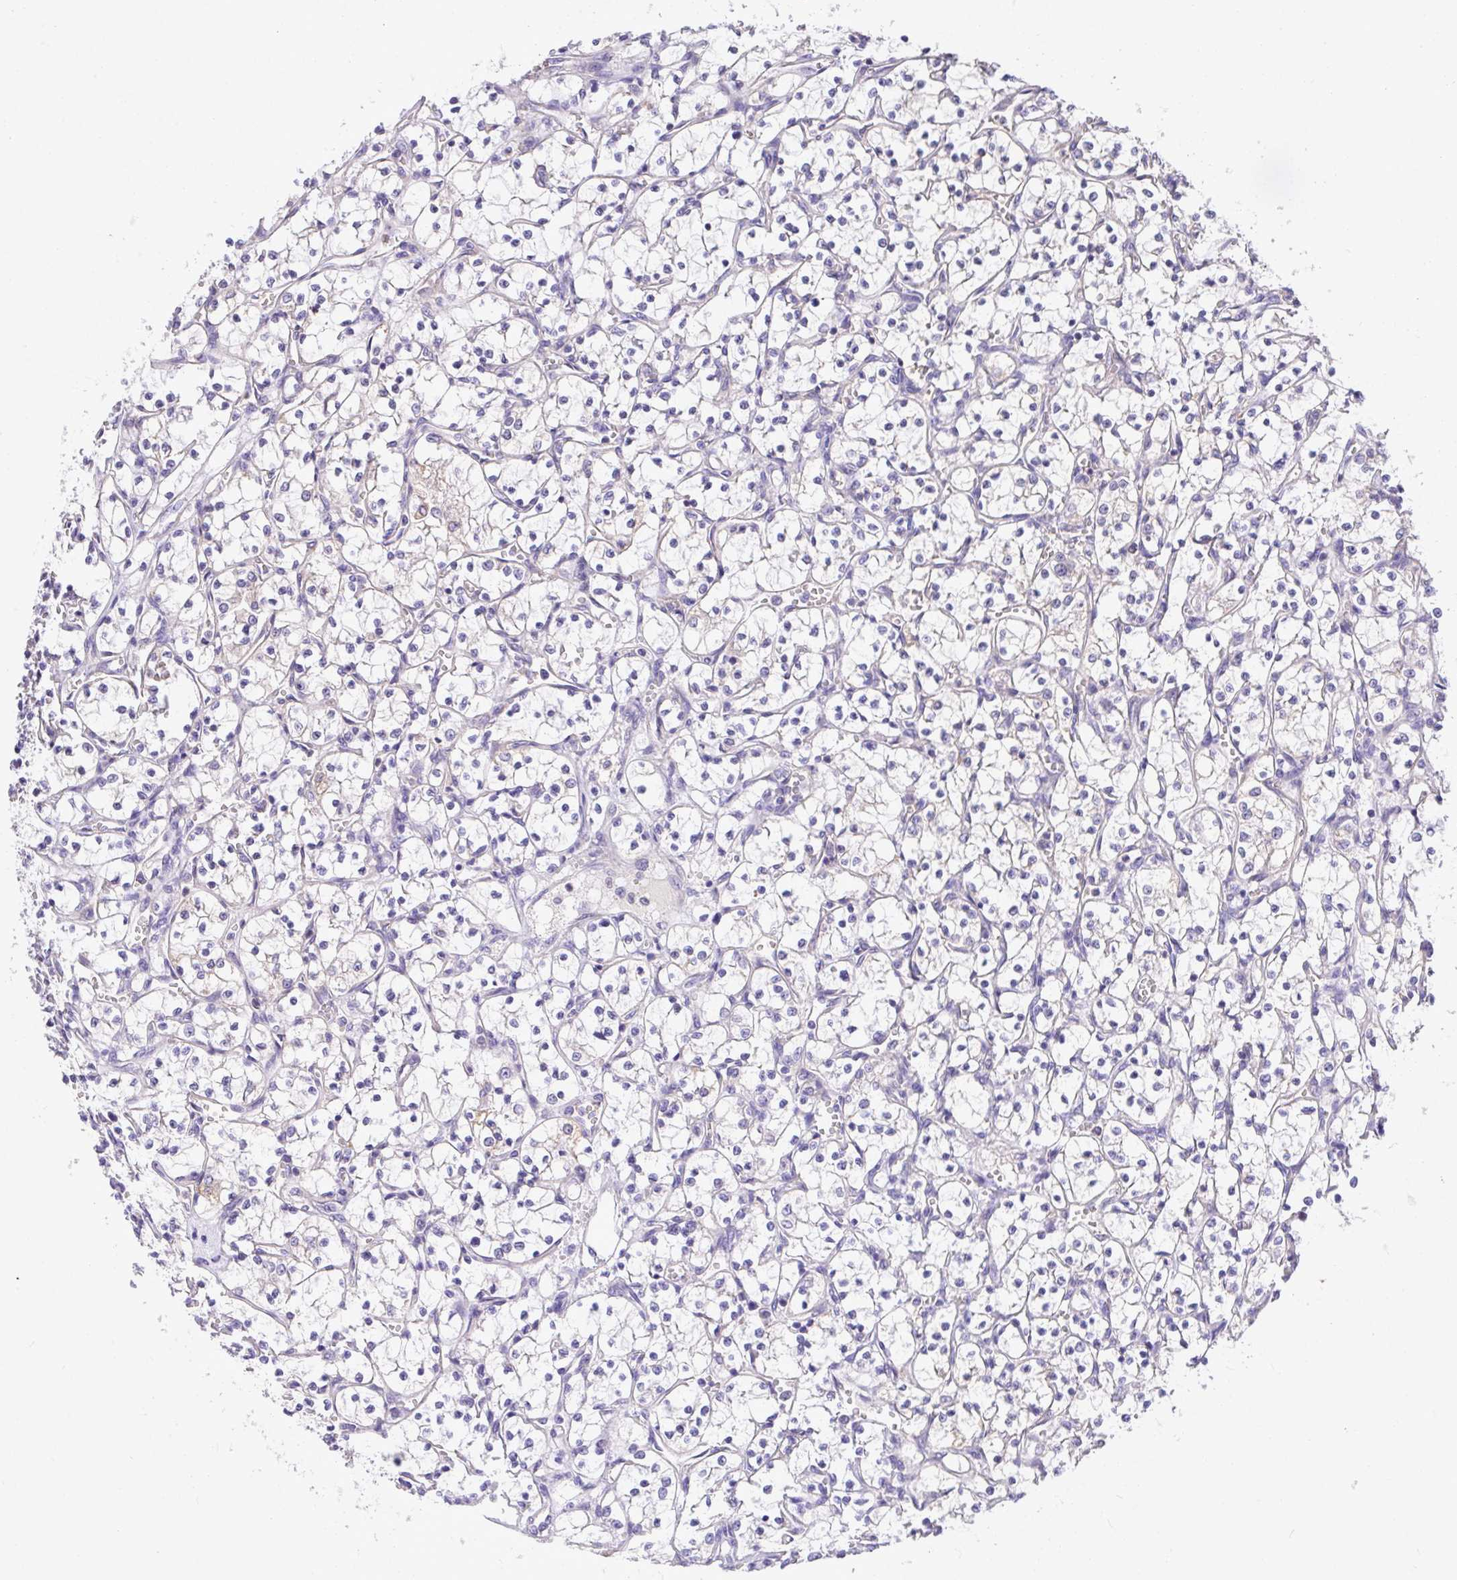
{"staining": {"intensity": "negative", "quantity": "none", "location": "none"}, "tissue": "renal cancer", "cell_type": "Tumor cells", "image_type": "cancer", "snomed": [{"axis": "morphology", "description": "Adenocarcinoma, NOS"}, {"axis": "topography", "description": "Kidney"}], "caption": "There is no significant staining in tumor cells of renal cancer (adenocarcinoma). (DAB IHC visualized using brightfield microscopy, high magnification).", "gene": "MPC2", "patient": {"sex": "female", "age": 69}}